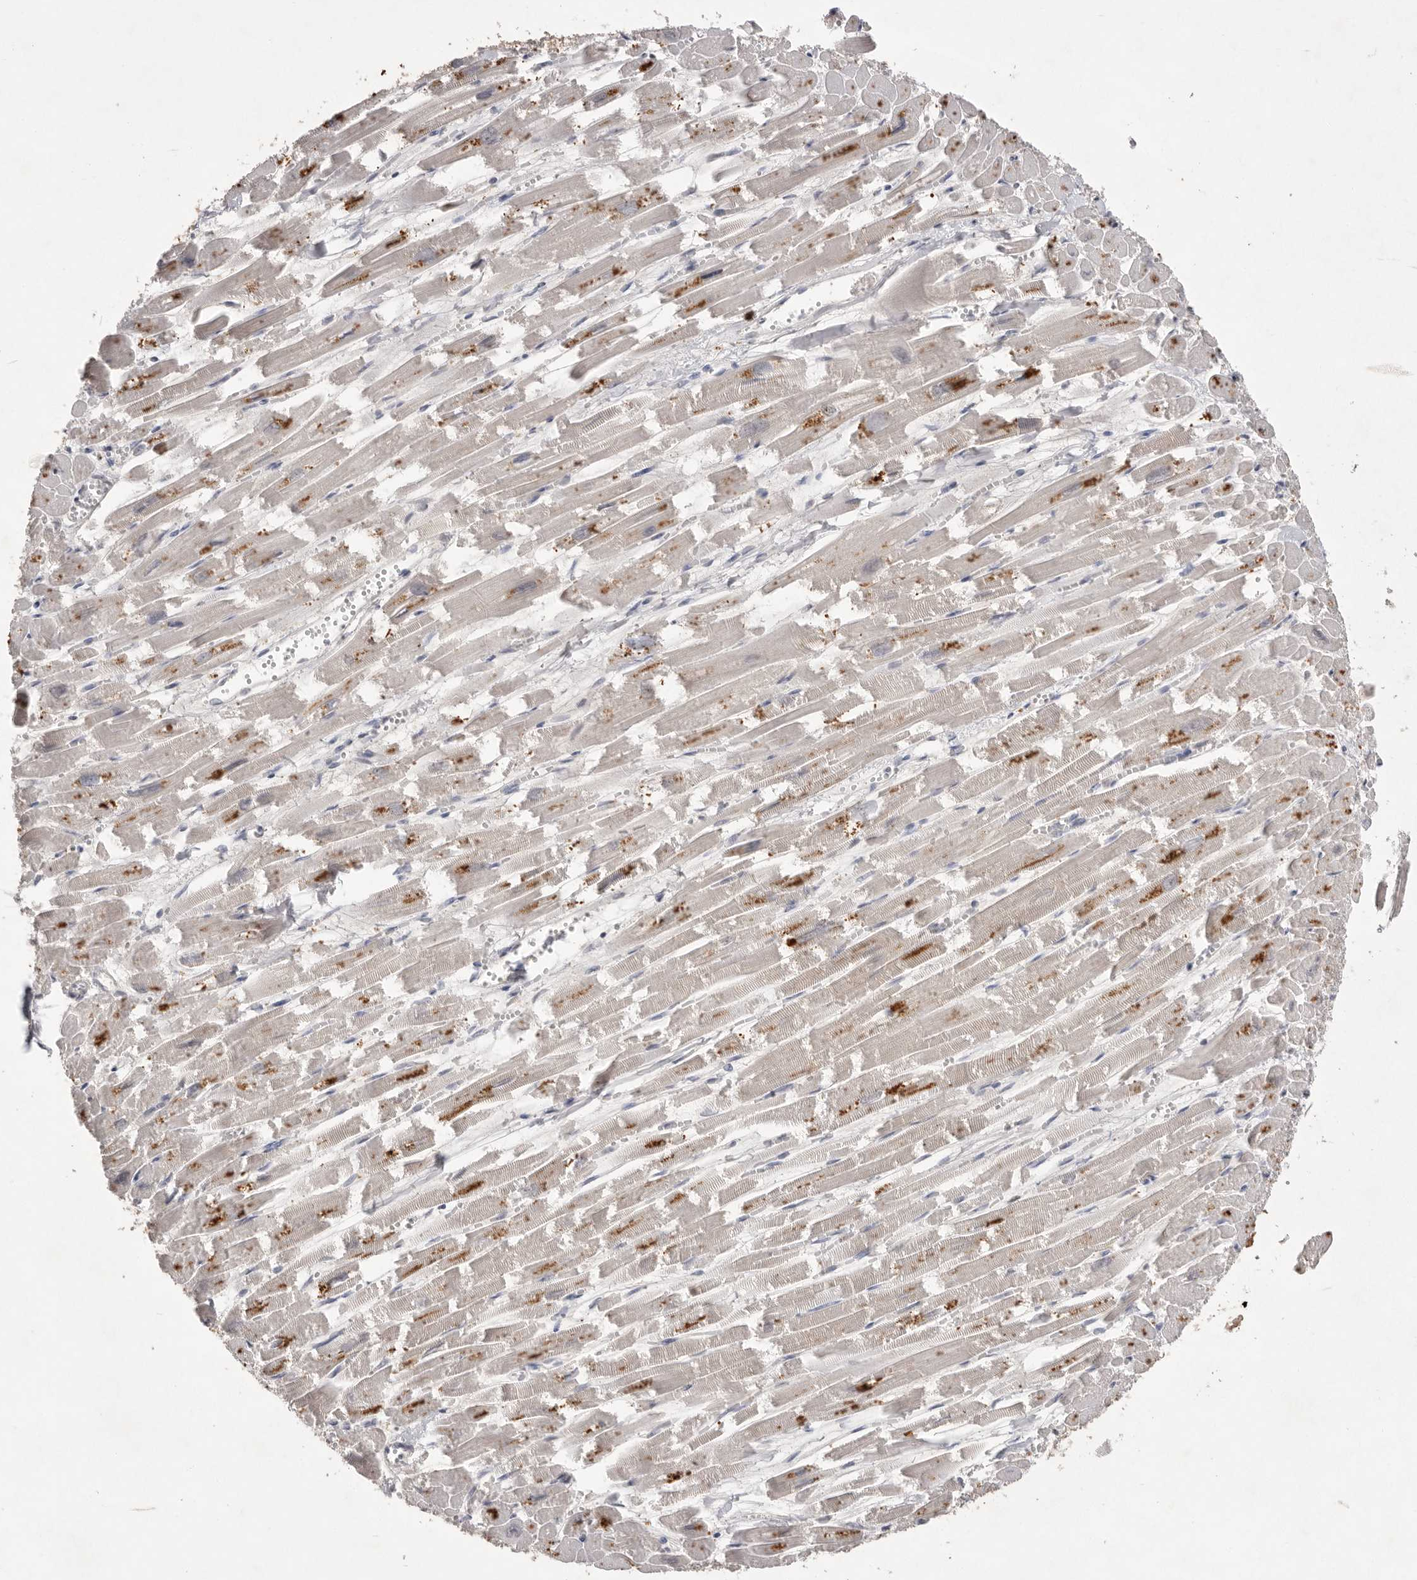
{"staining": {"intensity": "moderate", "quantity": "25%-75%", "location": "cytoplasmic/membranous,nuclear"}, "tissue": "heart muscle", "cell_type": "Cardiomyocytes", "image_type": "normal", "snomed": [{"axis": "morphology", "description": "Normal tissue, NOS"}, {"axis": "topography", "description": "Heart"}], "caption": "Immunohistochemistry histopathology image of normal heart muscle: human heart muscle stained using immunohistochemistry reveals medium levels of moderate protein expression localized specifically in the cytoplasmic/membranous,nuclear of cardiomyocytes, appearing as a cytoplasmic/membranous,nuclear brown color.", "gene": "HUS1", "patient": {"sex": "male", "age": 54}}